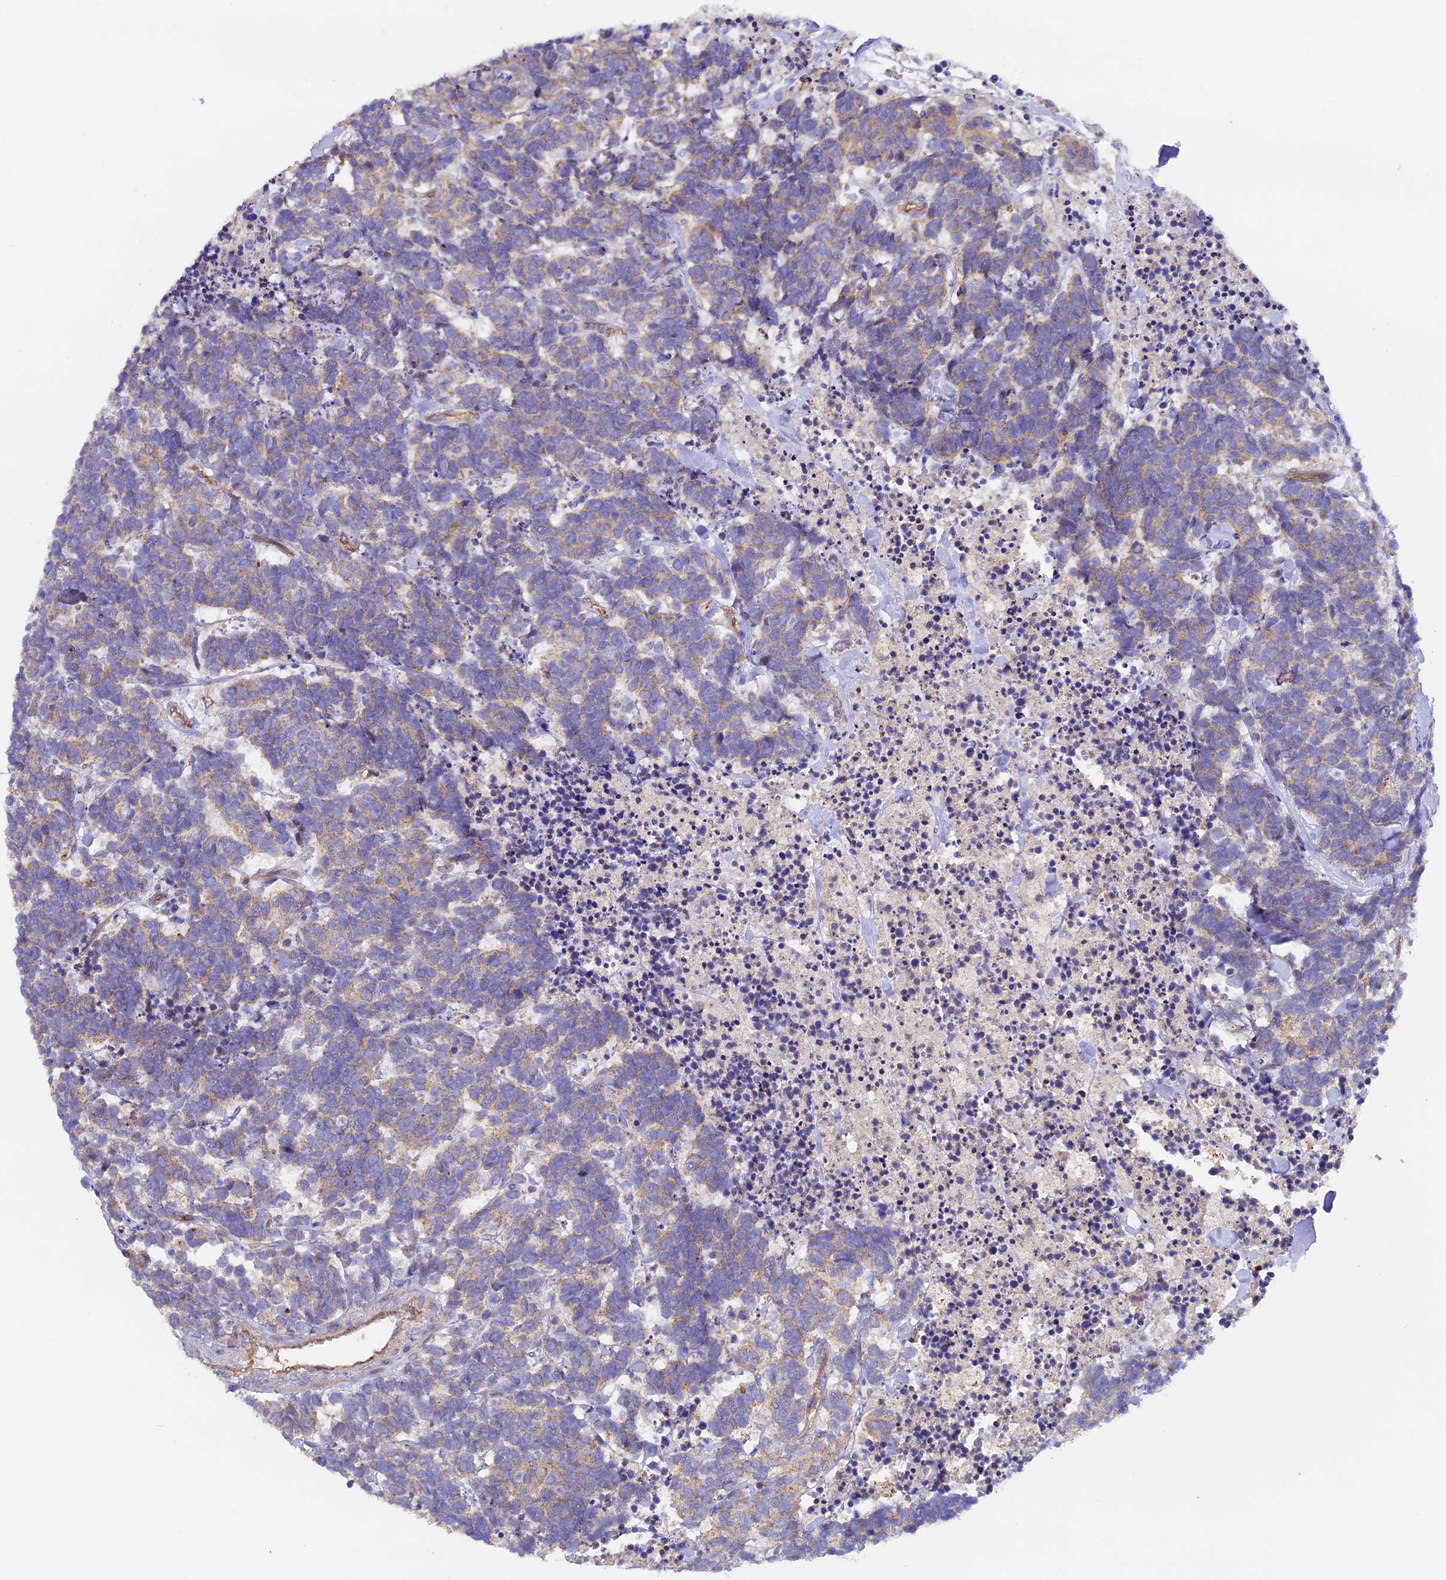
{"staining": {"intensity": "weak", "quantity": ">75%", "location": "cytoplasmic/membranous"}, "tissue": "carcinoid", "cell_type": "Tumor cells", "image_type": "cancer", "snomed": [{"axis": "morphology", "description": "Carcinoma, NOS"}, {"axis": "morphology", "description": "Carcinoid, malignant, NOS"}, {"axis": "topography", "description": "Urinary bladder"}], "caption": "Immunohistochemical staining of carcinoid shows low levels of weak cytoplasmic/membranous protein staining in about >75% of tumor cells. Using DAB (brown) and hematoxylin (blue) stains, captured at high magnification using brightfield microscopy.", "gene": "DUS3L", "patient": {"sex": "male", "age": 57}}